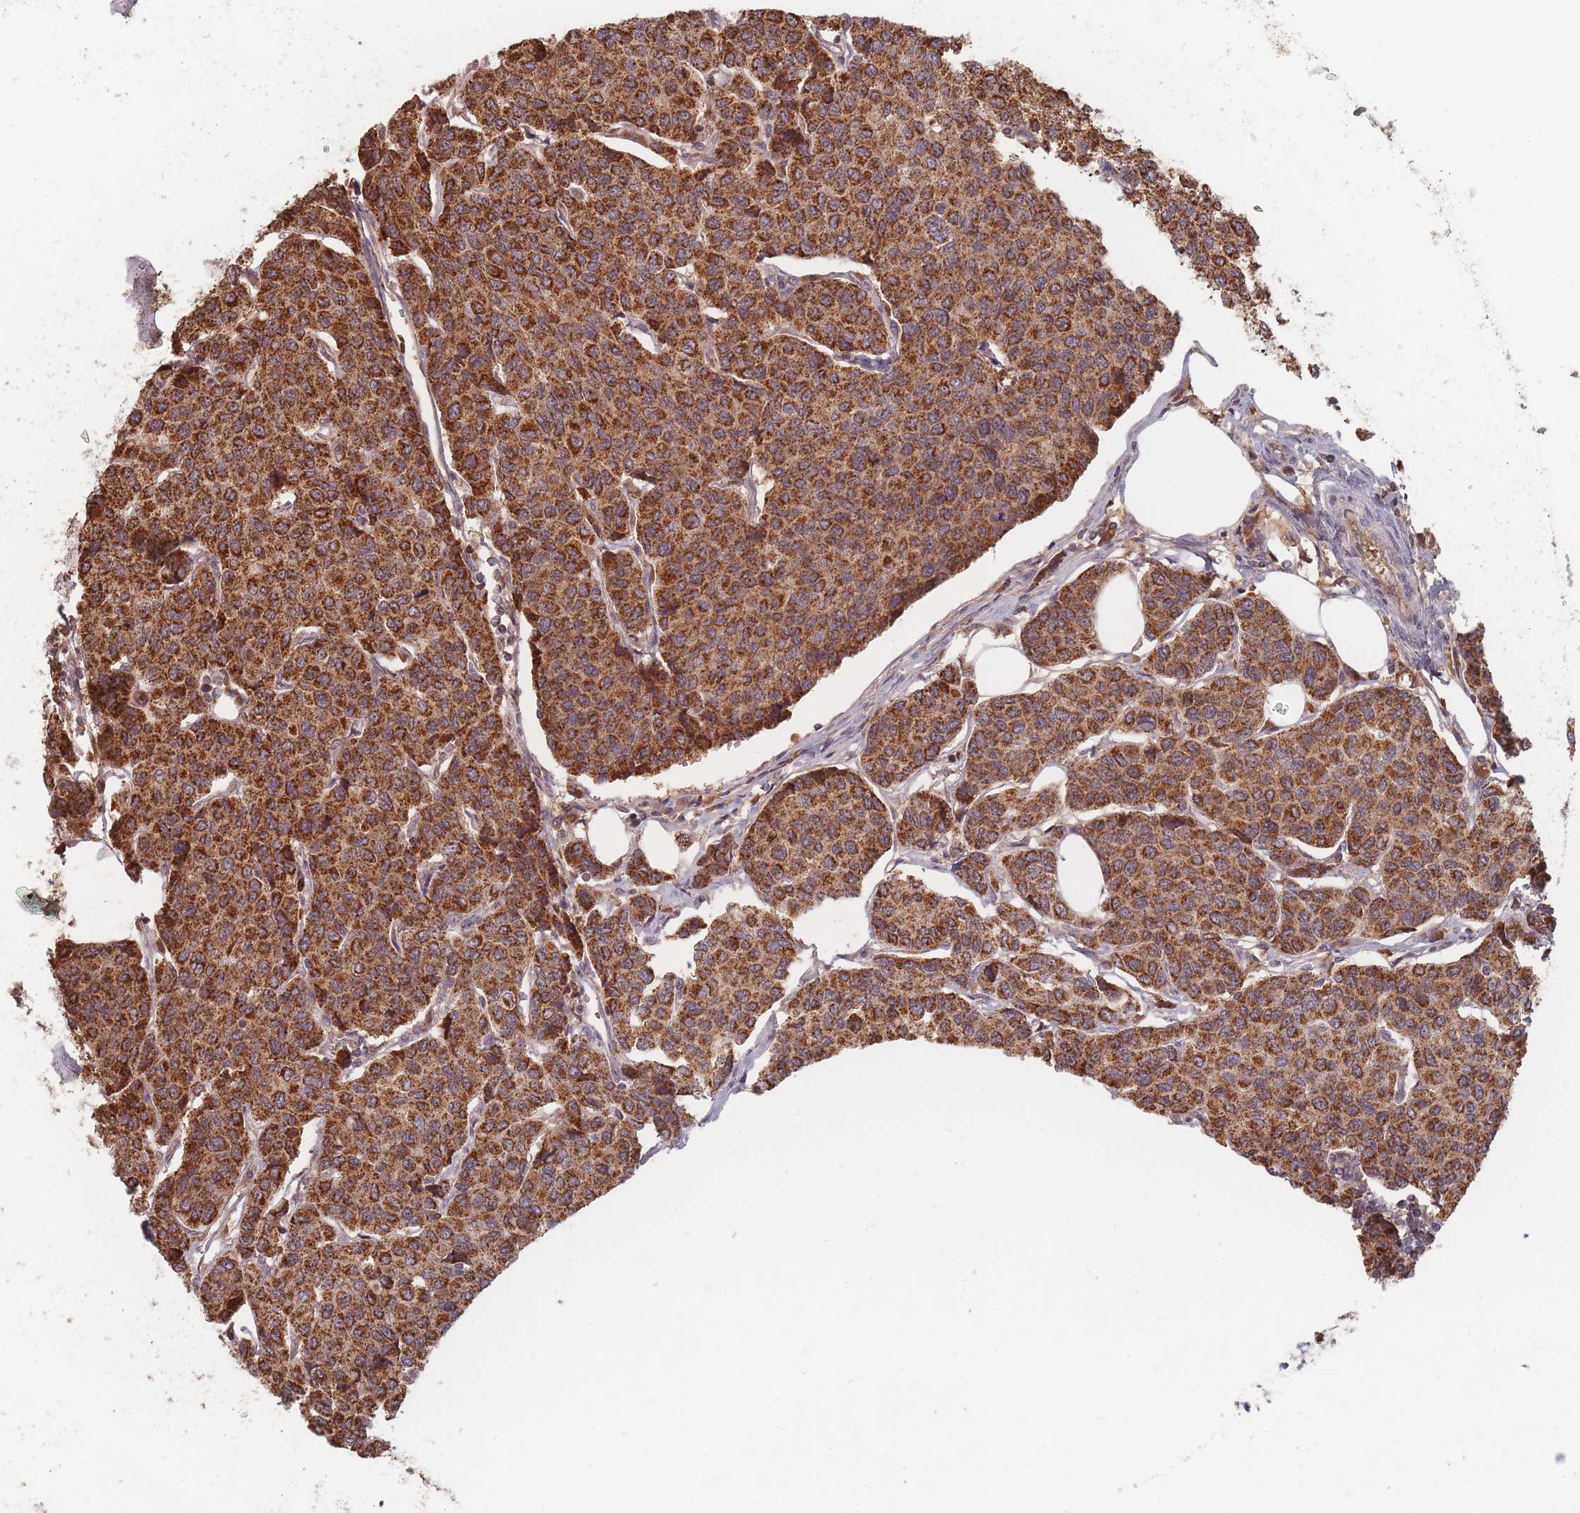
{"staining": {"intensity": "strong", "quantity": ">75%", "location": "cytoplasmic/membranous"}, "tissue": "breast cancer", "cell_type": "Tumor cells", "image_type": "cancer", "snomed": [{"axis": "morphology", "description": "Duct carcinoma"}, {"axis": "topography", "description": "Breast"}], "caption": "Breast cancer (invasive ductal carcinoma) stained with a protein marker demonstrates strong staining in tumor cells.", "gene": "OR2M4", "patient": {"sex": "female", "age": 55}}